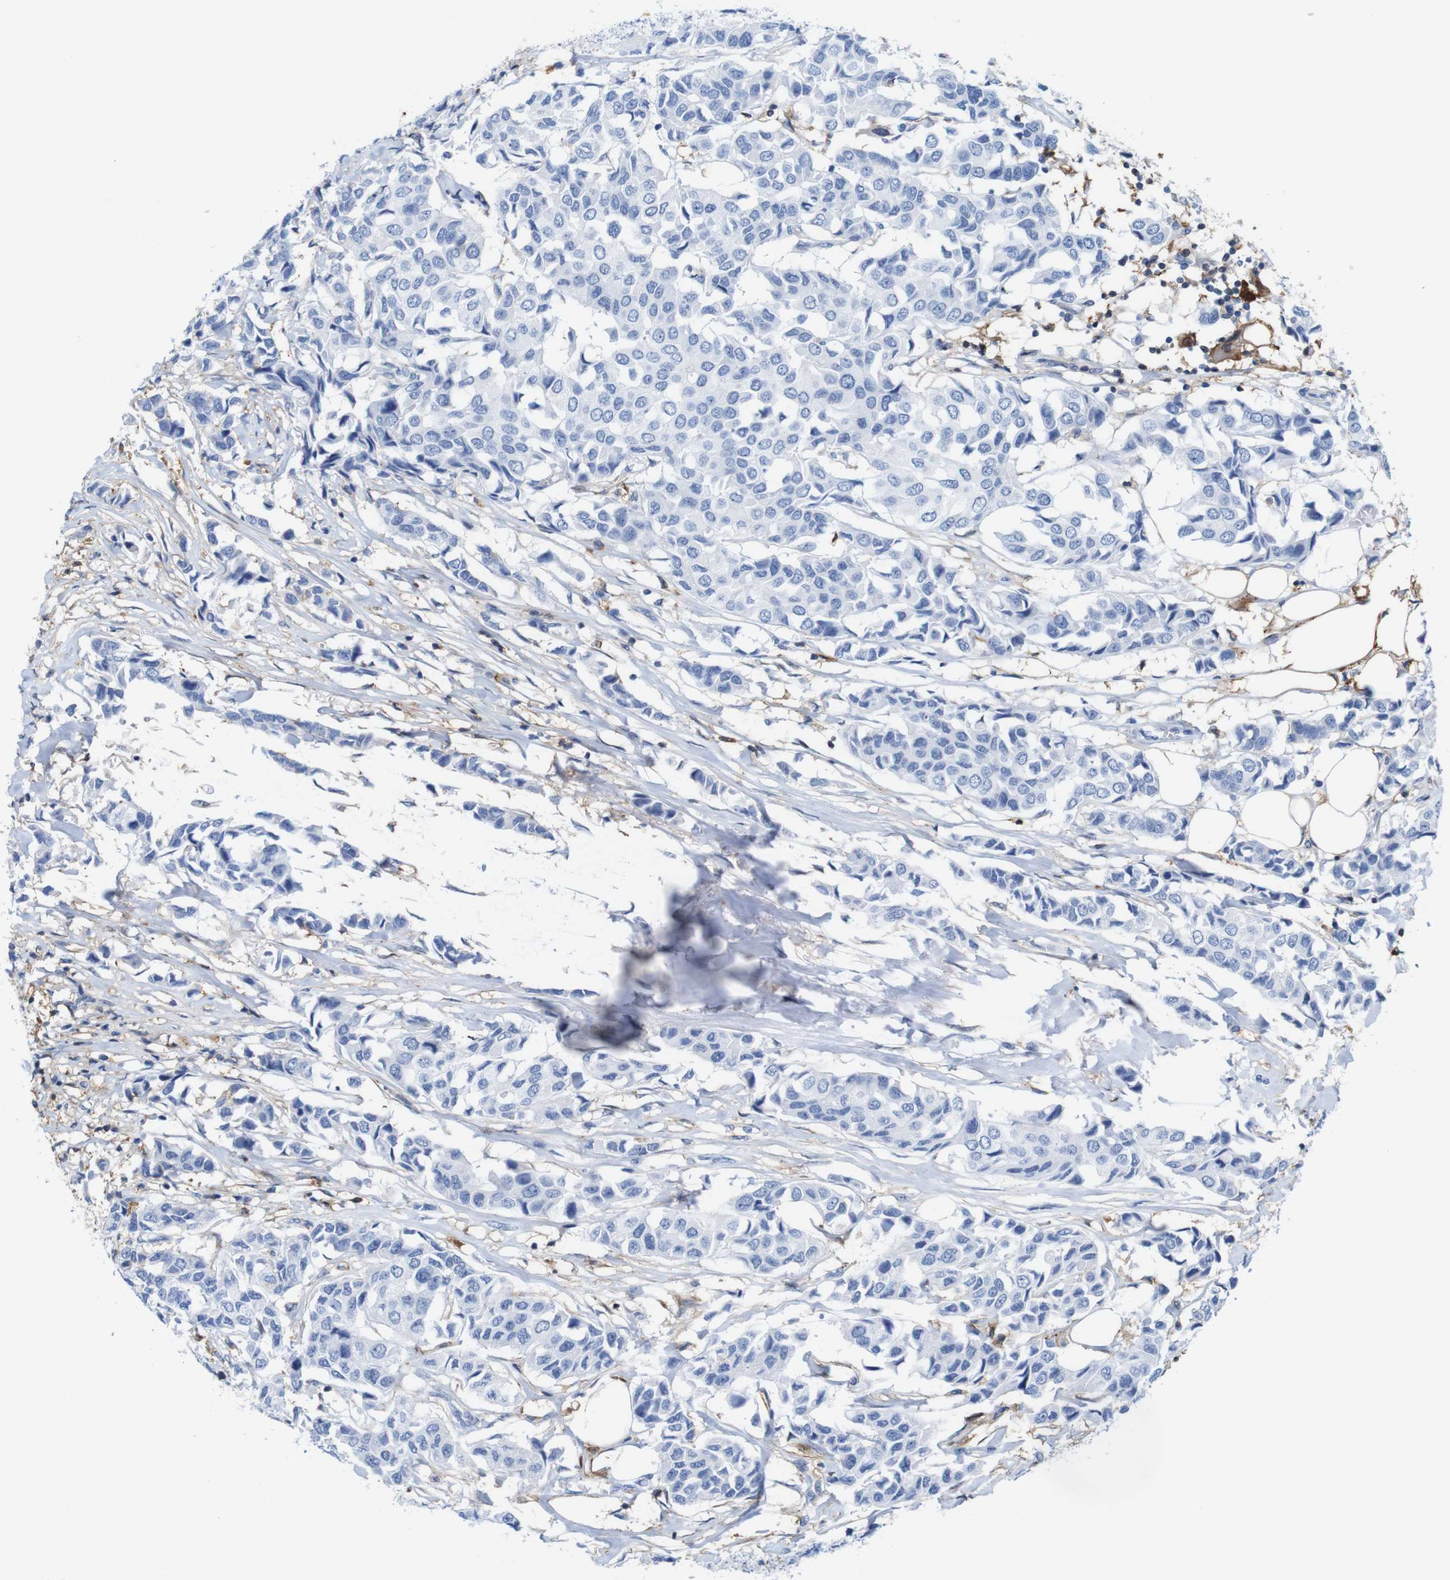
{"staining": {"intensity": "negative", "quantity": "none", "location": "none"}, "tissue": "breast cancer", "cell_type": "Tumor cells", "image_type": "cancer", "snomed": [{"axis": "morphology", "description": "Duct carcinoma"}, {"axis": "topography", "description": "Breast"}], "caption": "Breast cancer (invasive ductal carcinoma) was stained to show a protein in brown. There is no significant staining in tumor cells. (Immunohistochemistry (ihc), brightfield microscopy, high magnification).", "gene": "ANXA1", "patient": {"sex": "female", "age": 80}}